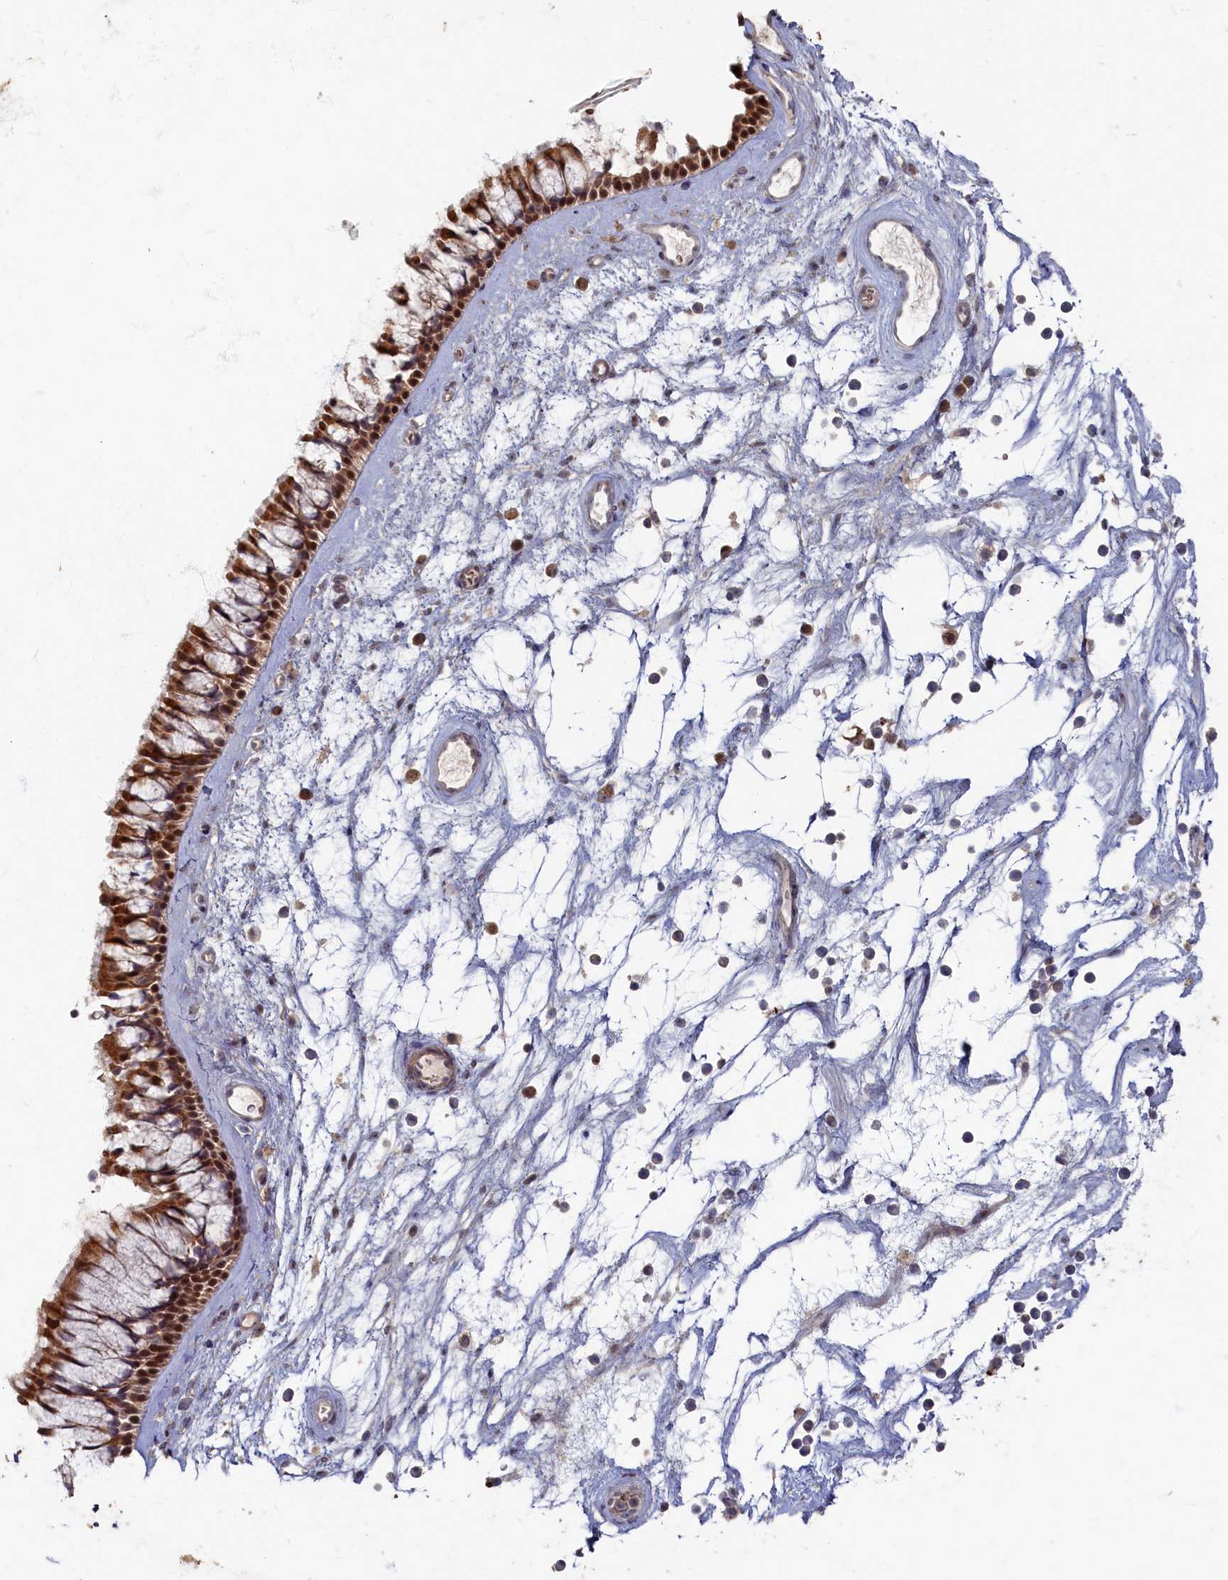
{"staining": {"intensity": "strong", "quantity": ">75%", "location": "cytoplasmic/membranous,nuclear"}, "tissue": "nasopharynx", "cell_type": "Respiratory epithelial cells", "image_type": "normal", "snomed": [{"axis": "morphology", "description": "Normal tissue, NOS"}, {"axis": "topography", "description": "Nasopharynx"}], "caption": "Protein staining shows strong cytoplasmic/membranous,nuclear staining in about >75% of respiratory epithelial cells in normal nasopharynx.", "gene": "HUNK", "patient": {"sex": "male", "age": 64}}